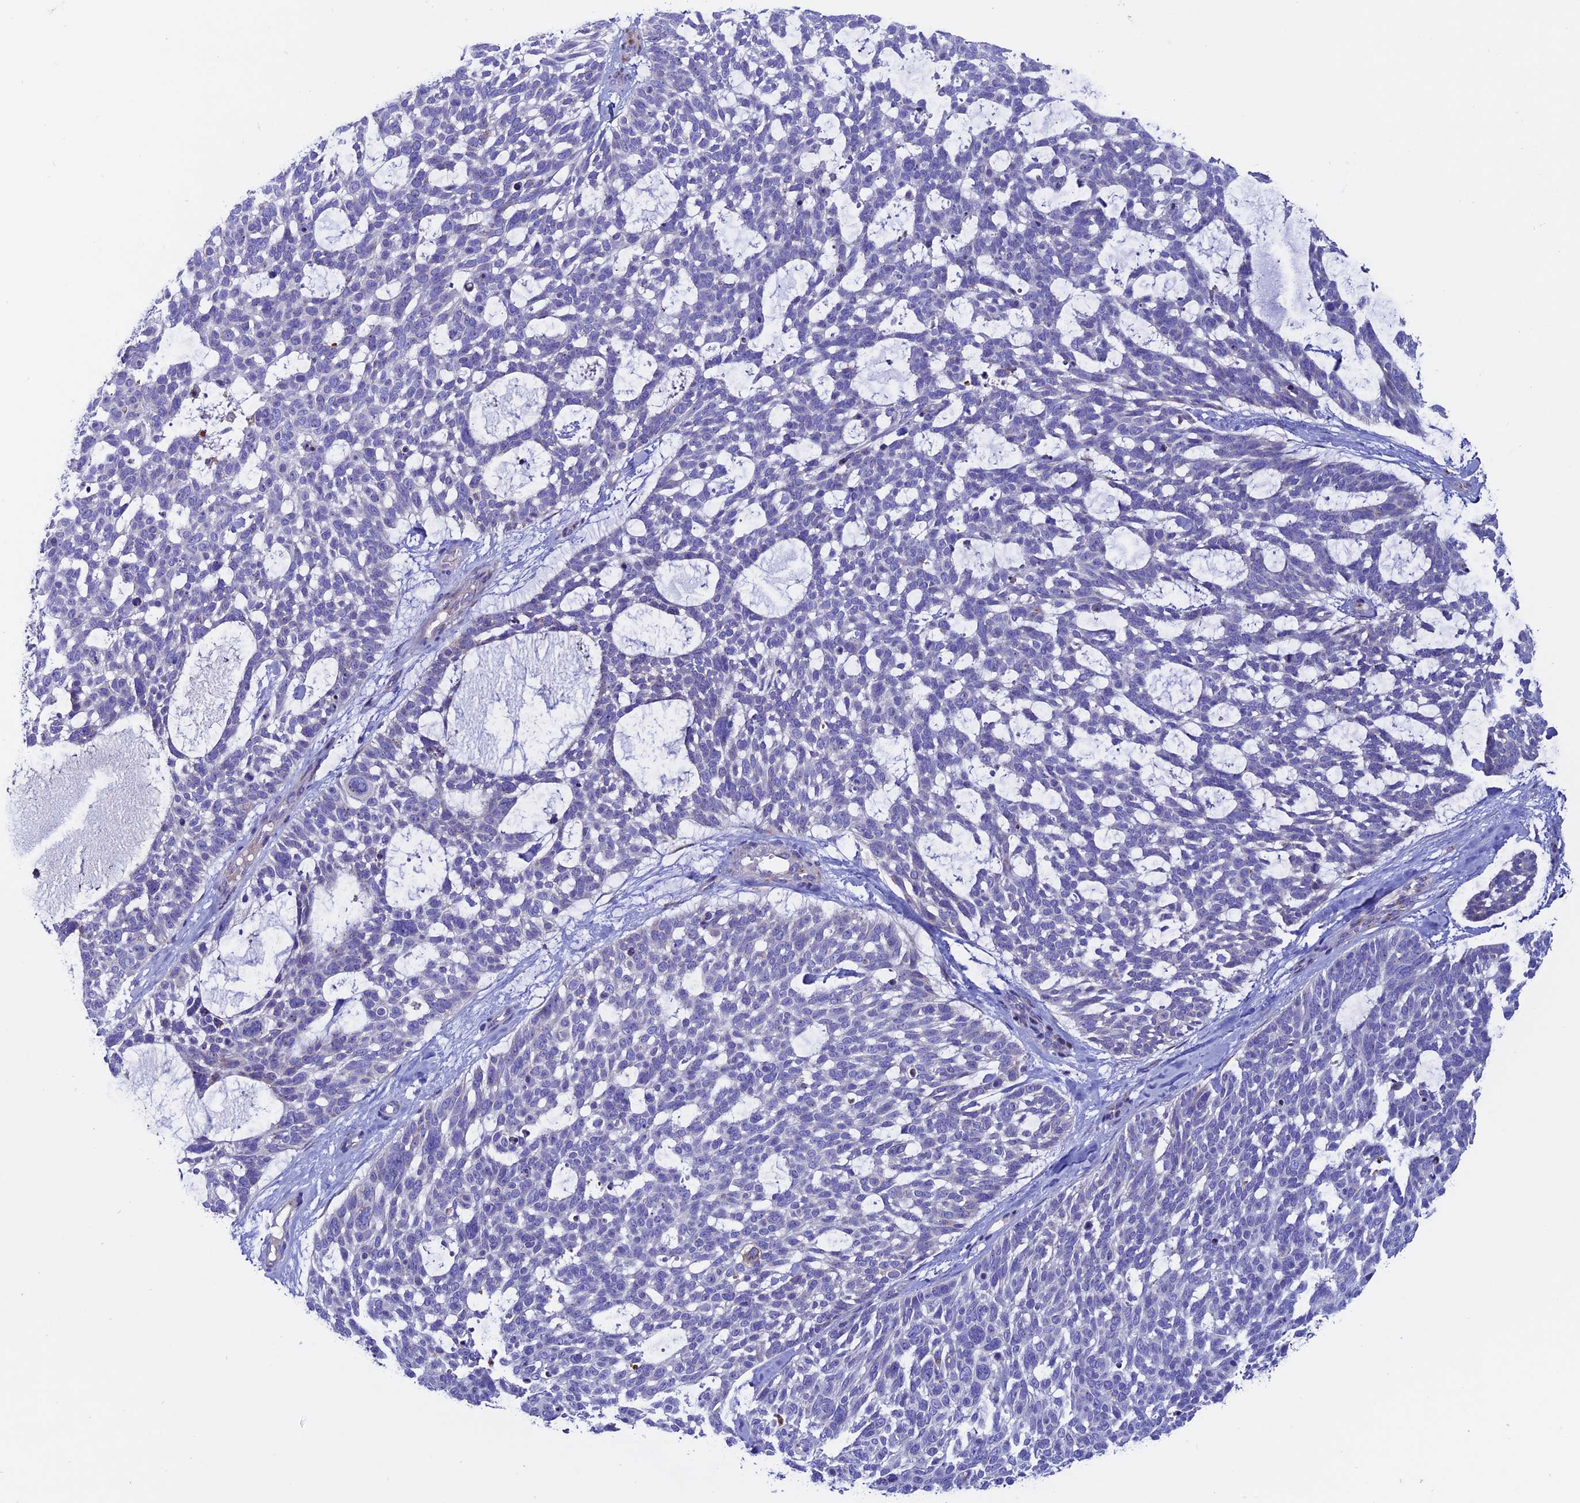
{"staining": {"intensity": "negative", "quantity": "none", "location": "none"}, "tissue": "skin cancer", "cell_type": "Tumor cells", "image_type": "cancer", "snomed": [{"axis": "morphology", "description": "Basal cell carcinoma"}, {"axis": "topography", "description": "Skin"}], "caption": "Skin cancer was stained to show a protein in brown. There is no significant staining in tumor cells.", "gene": "OR51Q1", "patient": {"sex": "male", "age": 88}}